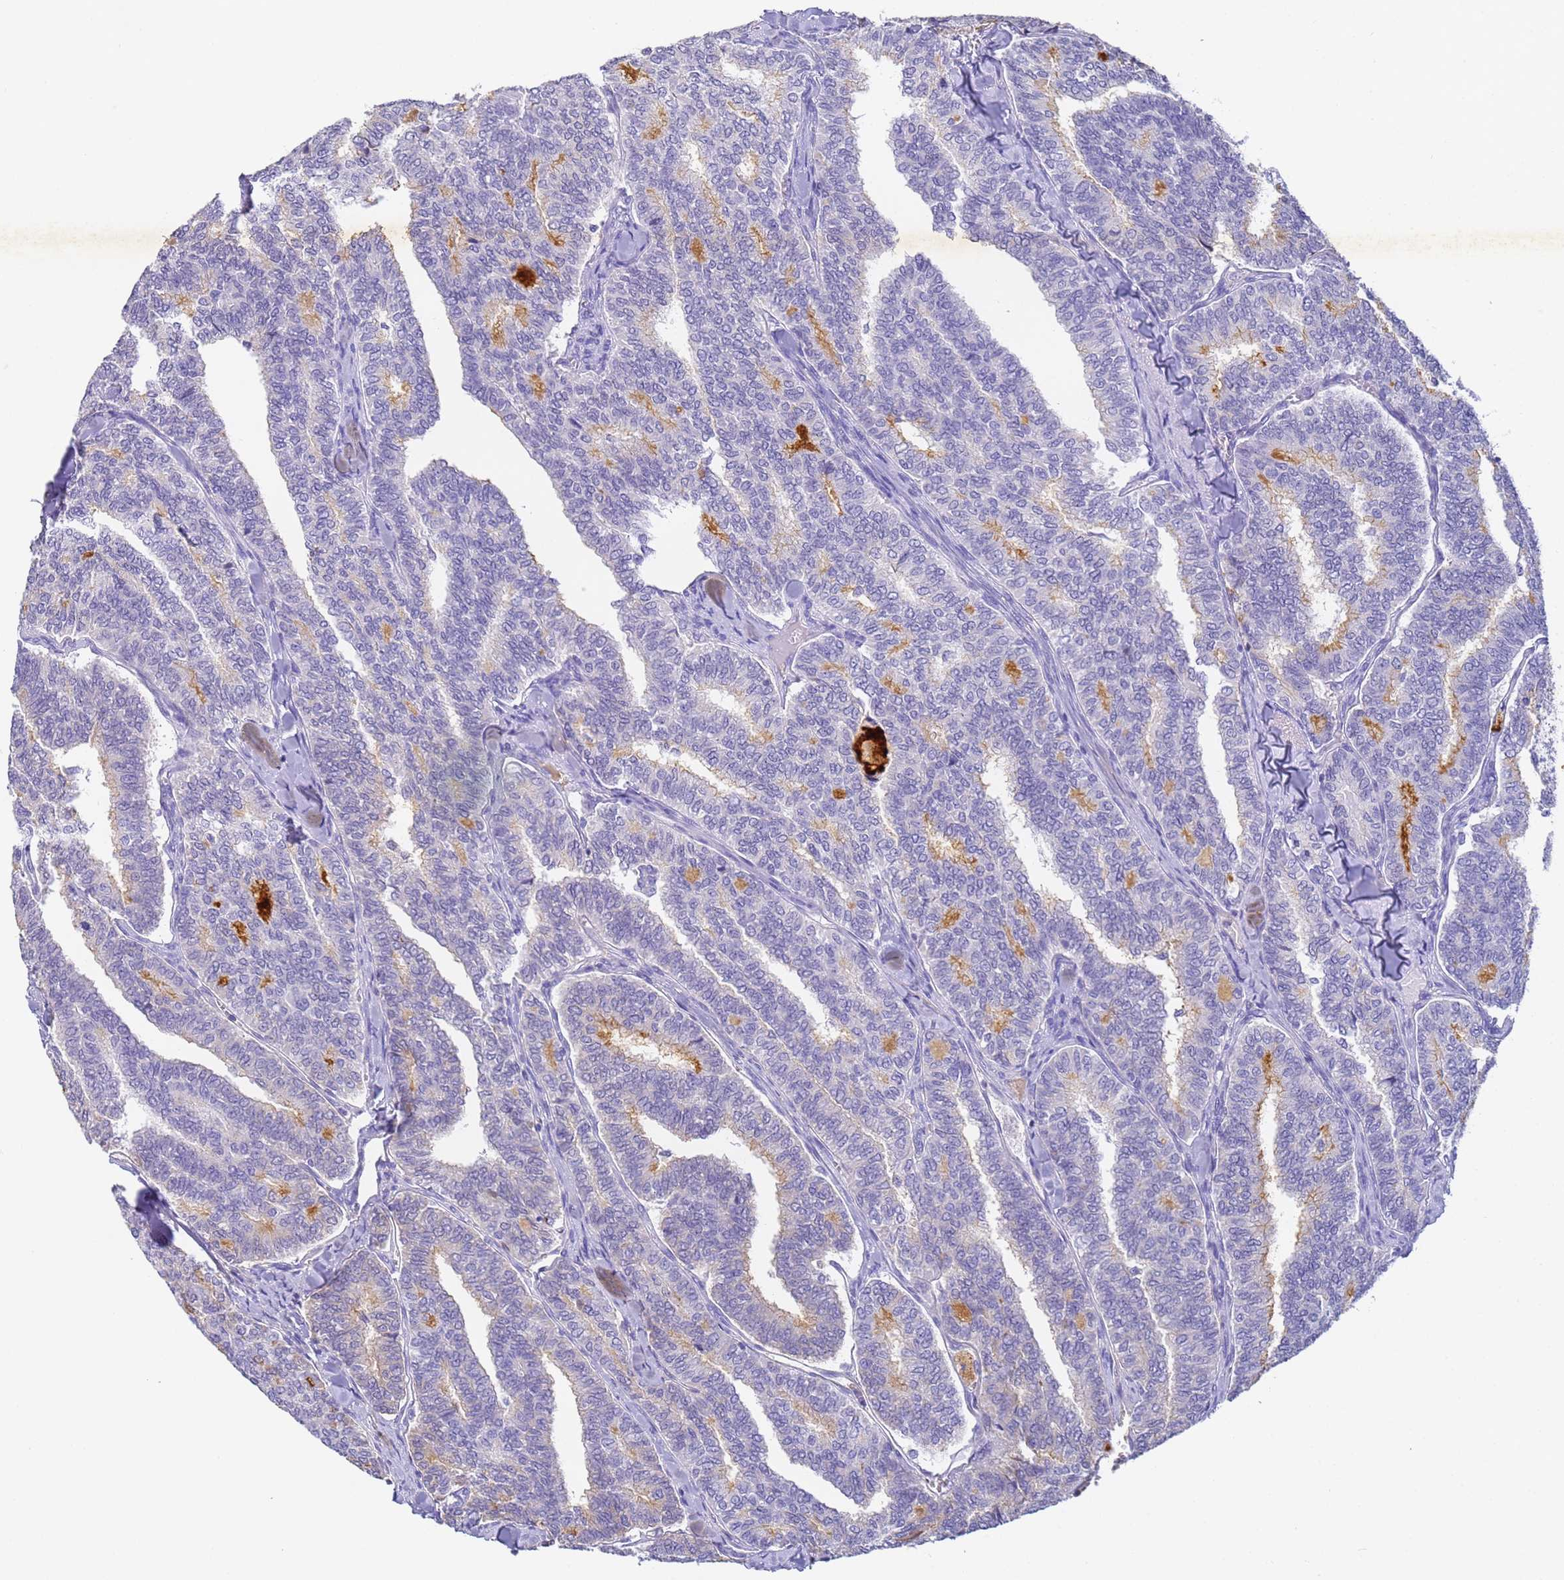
{"staining": {"intensity": "negative", "quantity": "none", "location": "none"}, "tissue": "thyroid cancer", "cell_type": "Tumor cells", "image_type": "cancer", "snomed": [{"axis": "morphology", "description": "Papillary adenocarcinoma, NOS"}, {"axis": "topography", "description": "Thyroid gland"}], "caption": "Photomicrograph shows no protein positivity in tumor cells of thyroid papillary adenocarcinoma tissue.", "gene": "CFHR2", "patient": {"sex": "female", "age": 35}}